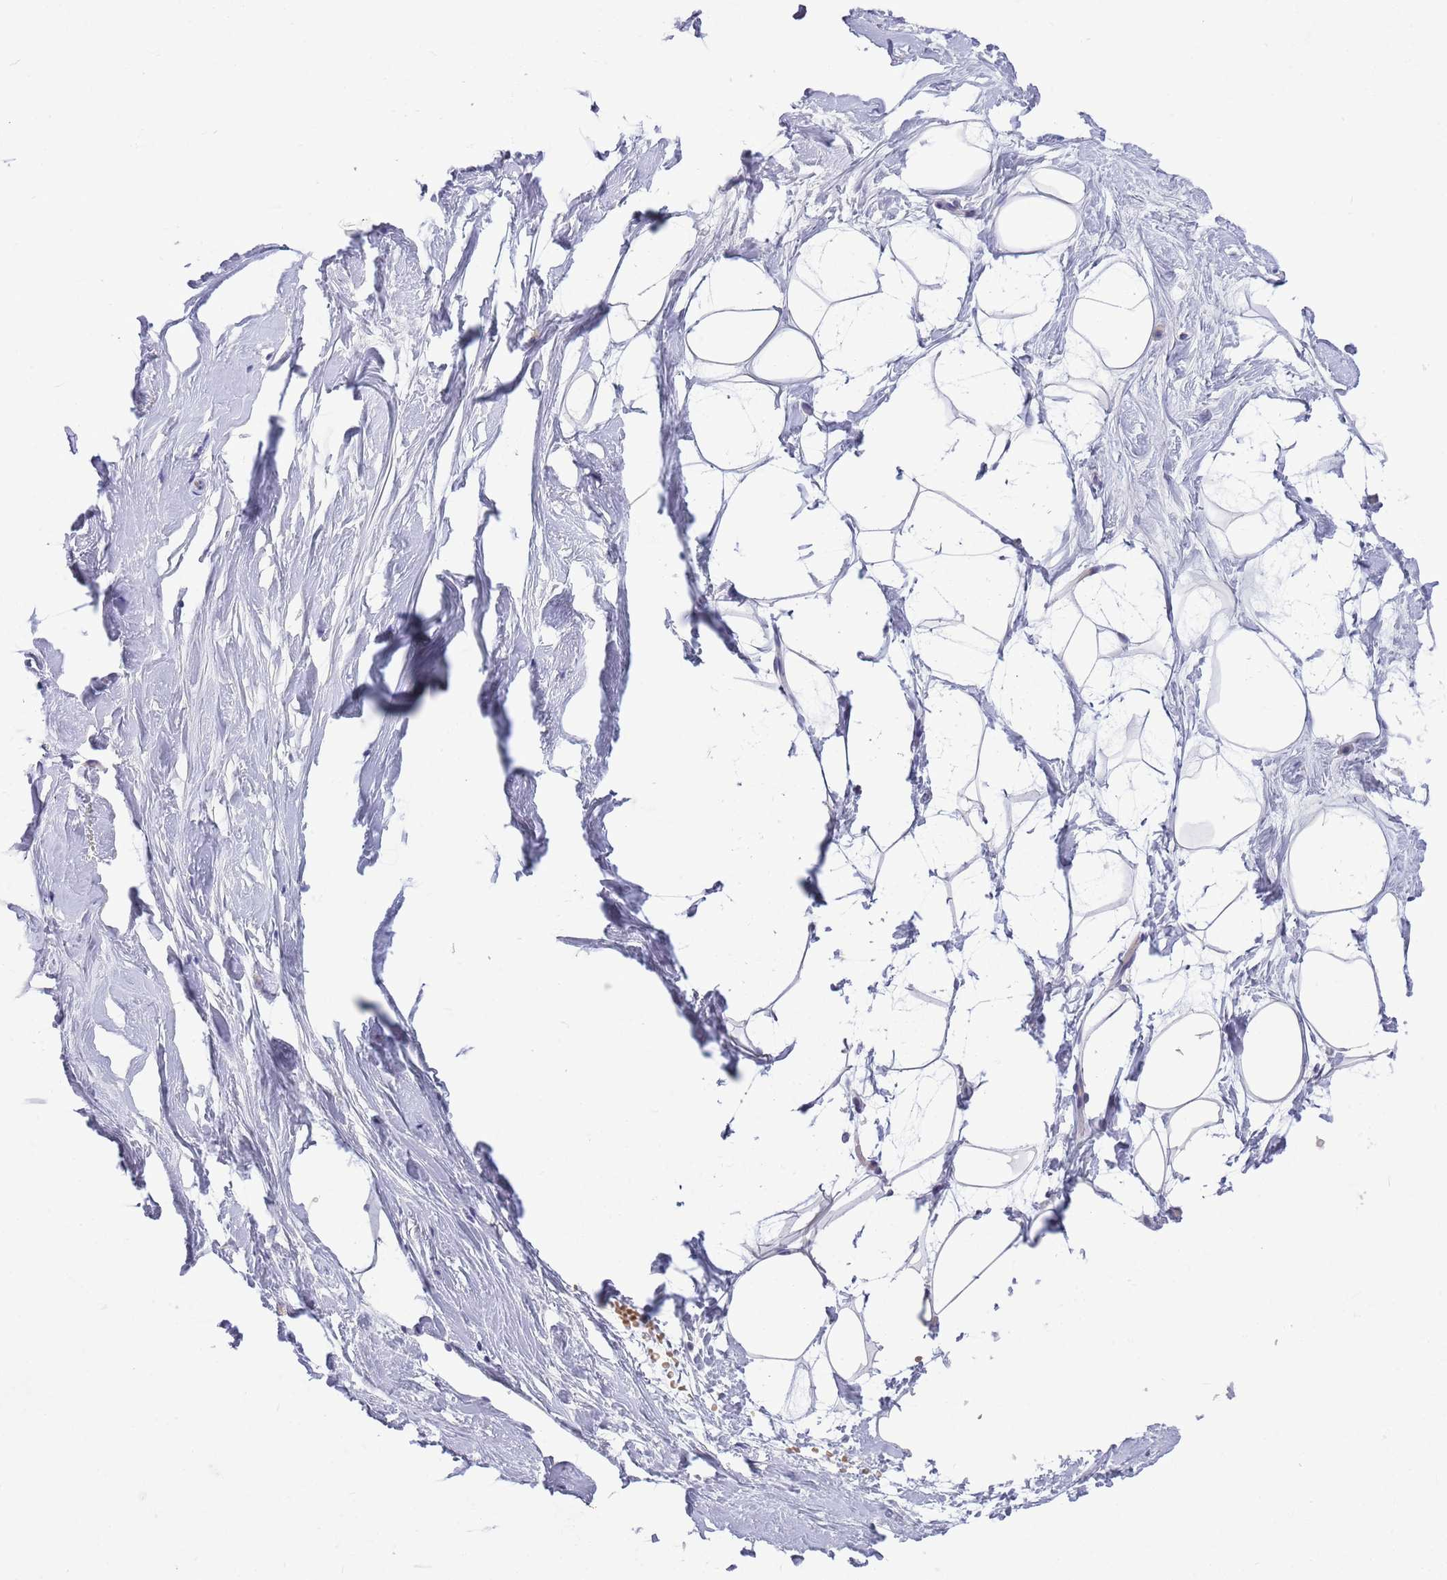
{"staining": {"intensity": "negative", "quantity": "none", "location": "none"}, "tissue": "breast", "cell_type": "Adipocytes", "image_type": "normal", "snomed": [{"axis": "morphology", "description": "Normal tissue, NOS"}, {"axis": "morphology", "description": "Adenoma, NOS"}, {"axis": "topography", "description": "Breast"}], "caption": "IHC of unremarkable breast shows no staining in adipocytes. (DAB immunohistochemistry (IHC) with hematoxylin counter stain).", "gene": "DDHD1", "patient": {"sex": "female", "age": 23}}